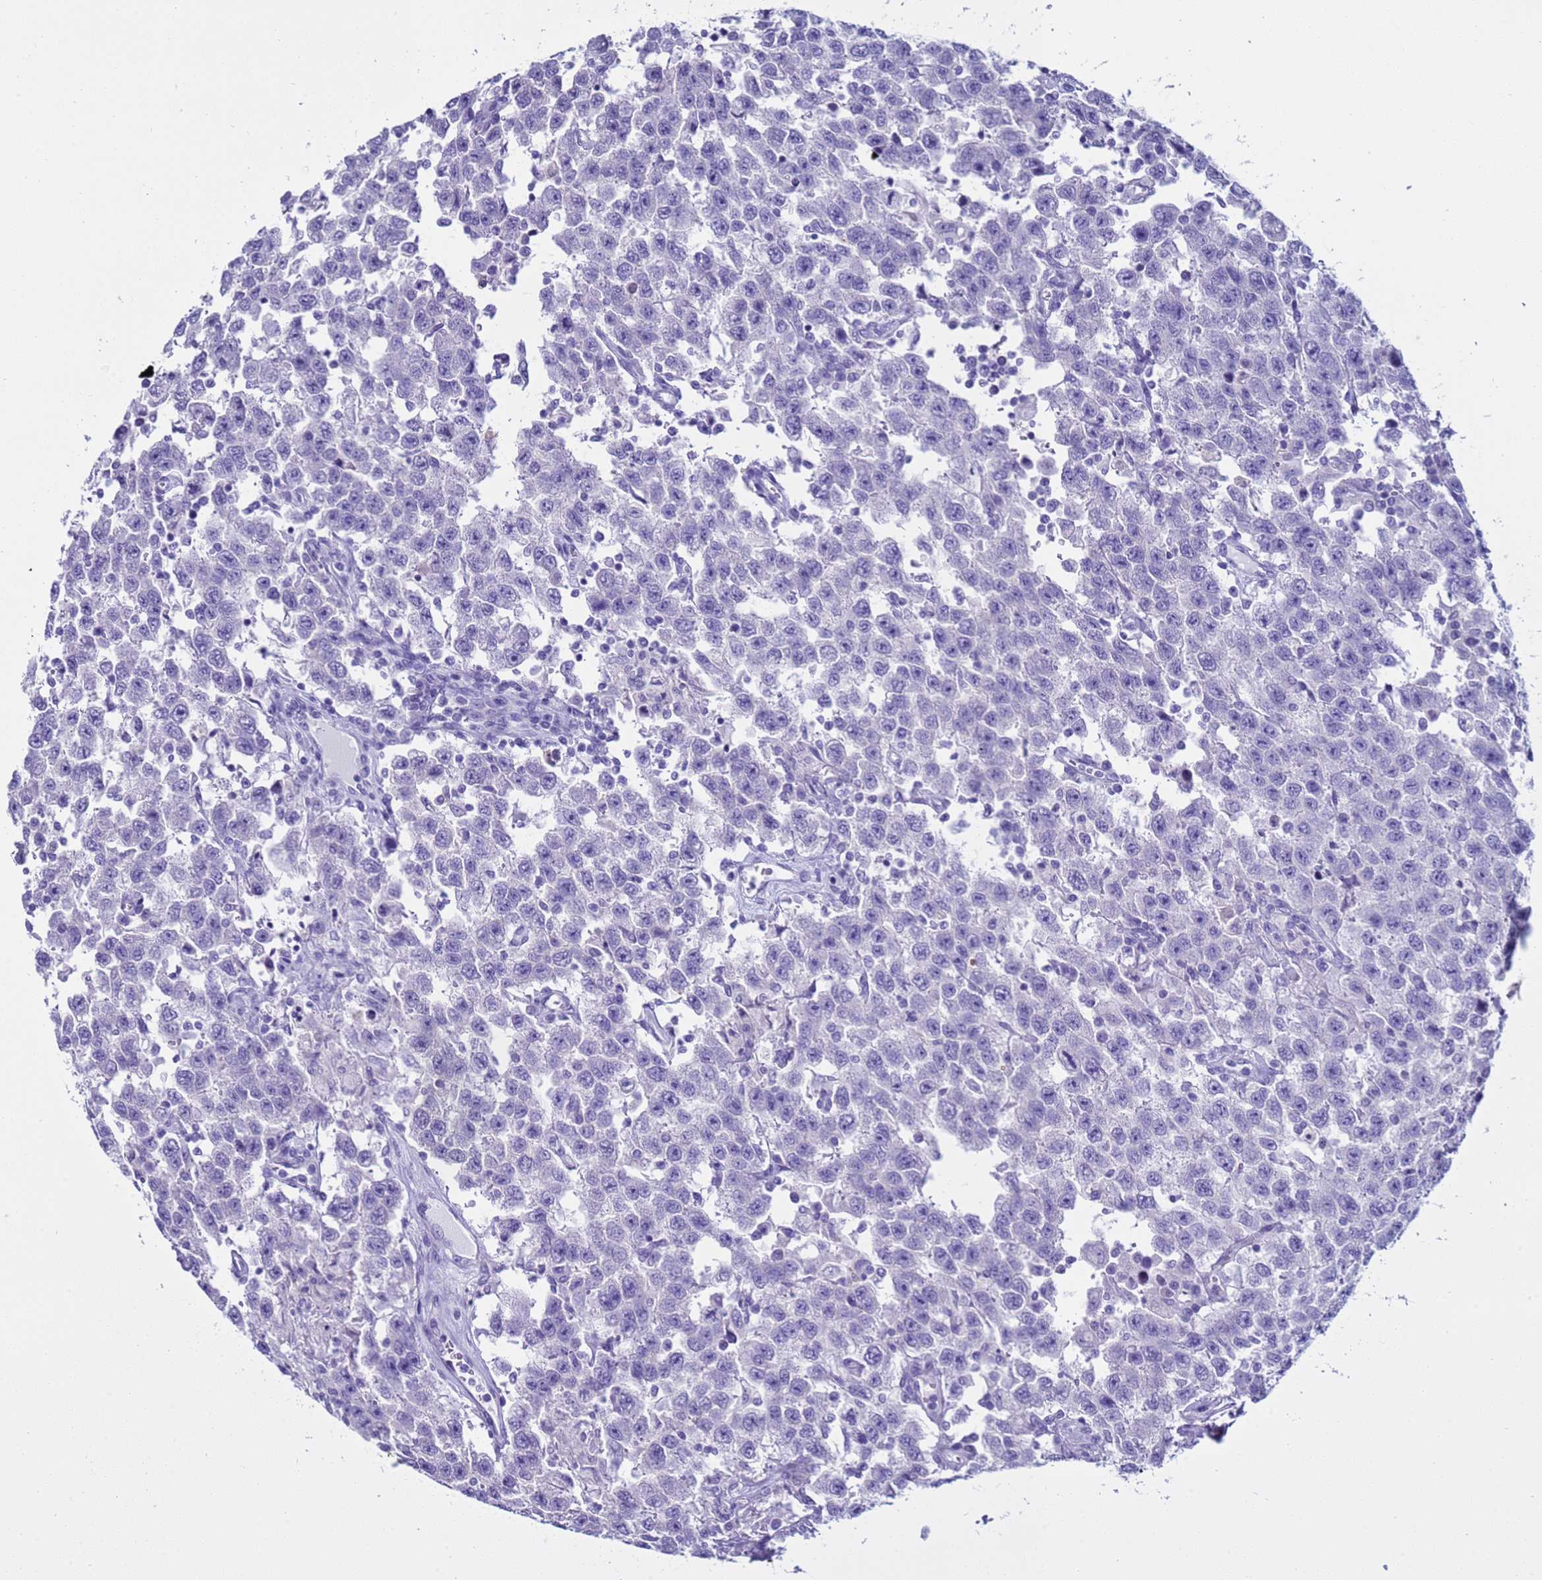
{"staining": {"intensity": "negative", "quantity": "none", "location": "none"}, "tissue": "testis cancer", "cell_type": "Tumor cells", "image_type": "cancer", "snomed": [{"axis": "morphology", "description": "Seminoma, NOS"}, {"axis": "topography", "description": "Testis"}], "caption": "Seminoma (testis) was stained to show a protein in brown. There is no significant expression in tumor cells.", "gene": "CST4", "patient": {"sex": "male", "age": 41}}